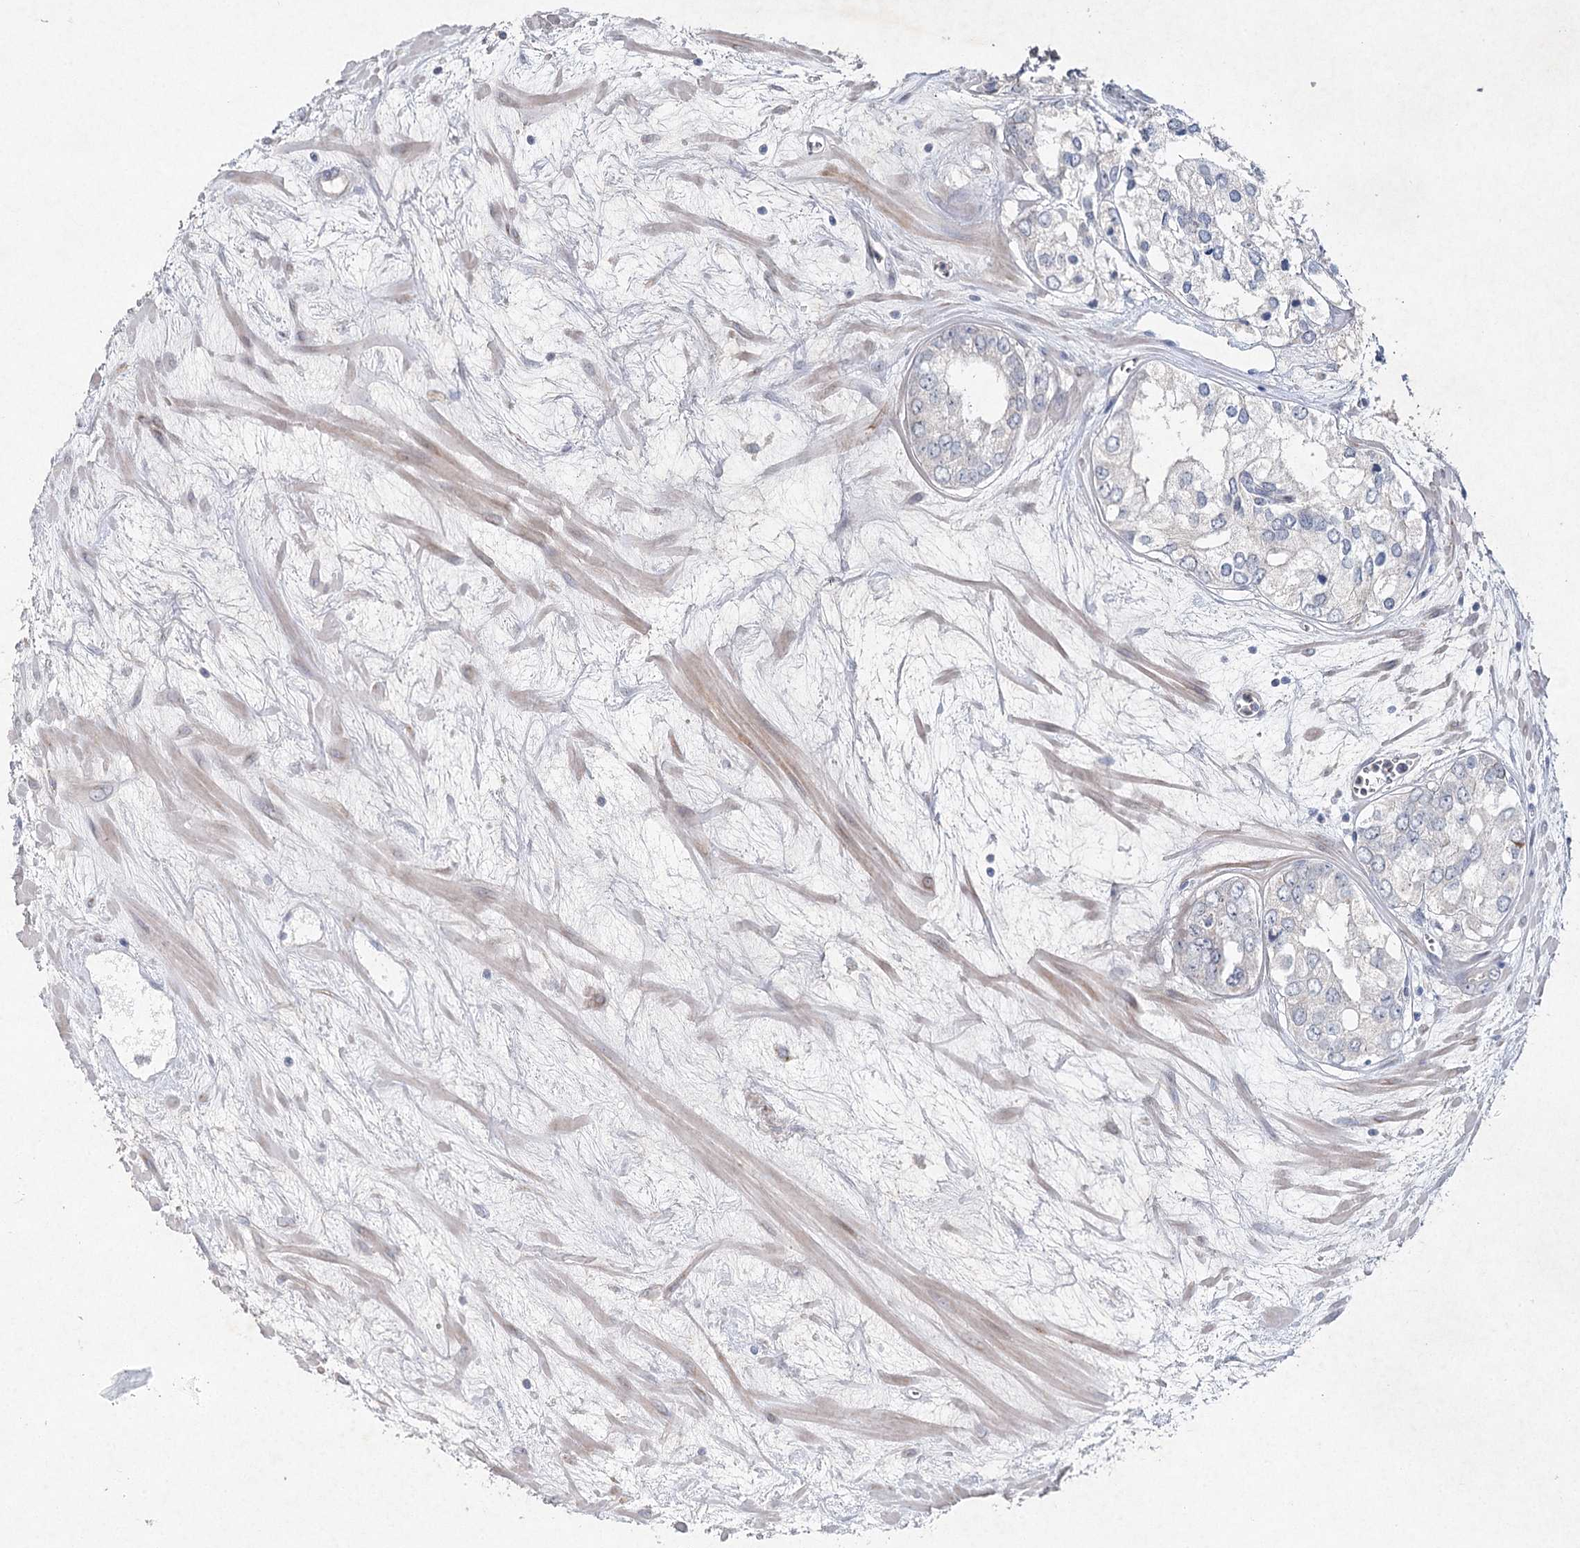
{"staining": {"intensity": "negative", "quantity": "none", "location": "none"}, "tissue": "prostate cancer", "cell_type": "Tumor cells", "image_type": "cancer", "snomed": [{"axis": "morphology", "description": "Adenocarcinoma, High grade"}, {"axis": "topography", "description": "Prostate"}], "caption": "The IHC histopathology image has no significant staining in tumor cells of adenocarcinoma (high-grade) (prostate) tissue.", "gene": "RFX6", "patient": {"sex": "male", "age": 66}}